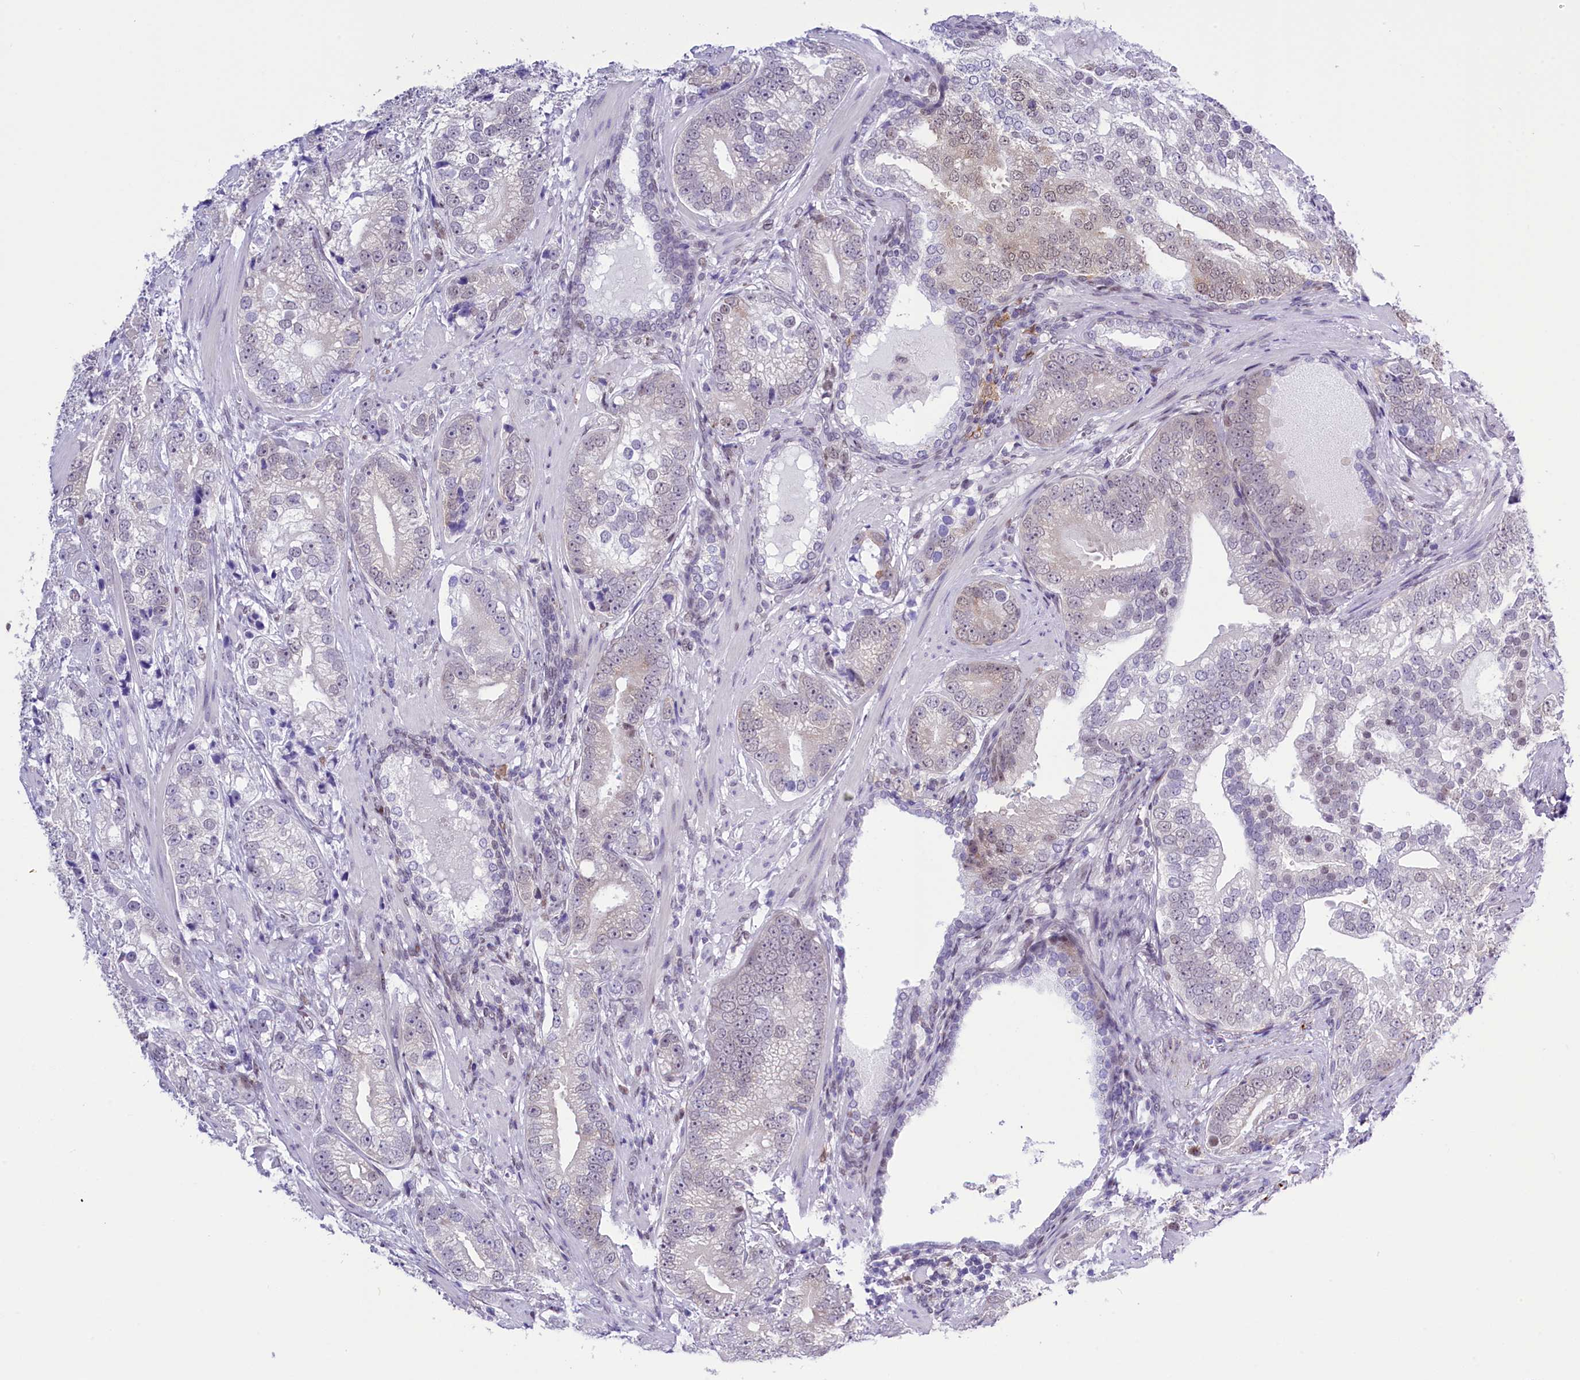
{"staining": {"intensity": "negative", "quantity": "none", "location": "none"}, "tissue": "prostate cancer", "cell_type": "Tumor cells", "image_type": "cancer", "snomed": [{"axis": "morphology", "description": "Adenocarcinoma, High grade"}, {"axis": "topography", "description": "Prostate"}], "caption": "Prostate high-grade adenocarcinoma was stained to show a protein in brown. There is no significant expression in tumor cells. Brightfield microscopy of immunohistochemistry (IHC) stained with DAB (brown) and hematoxylin (blue), captured at high magnification.", "gene": "RPS6KB1", "patient": {"sex": "male", "age": 75}}